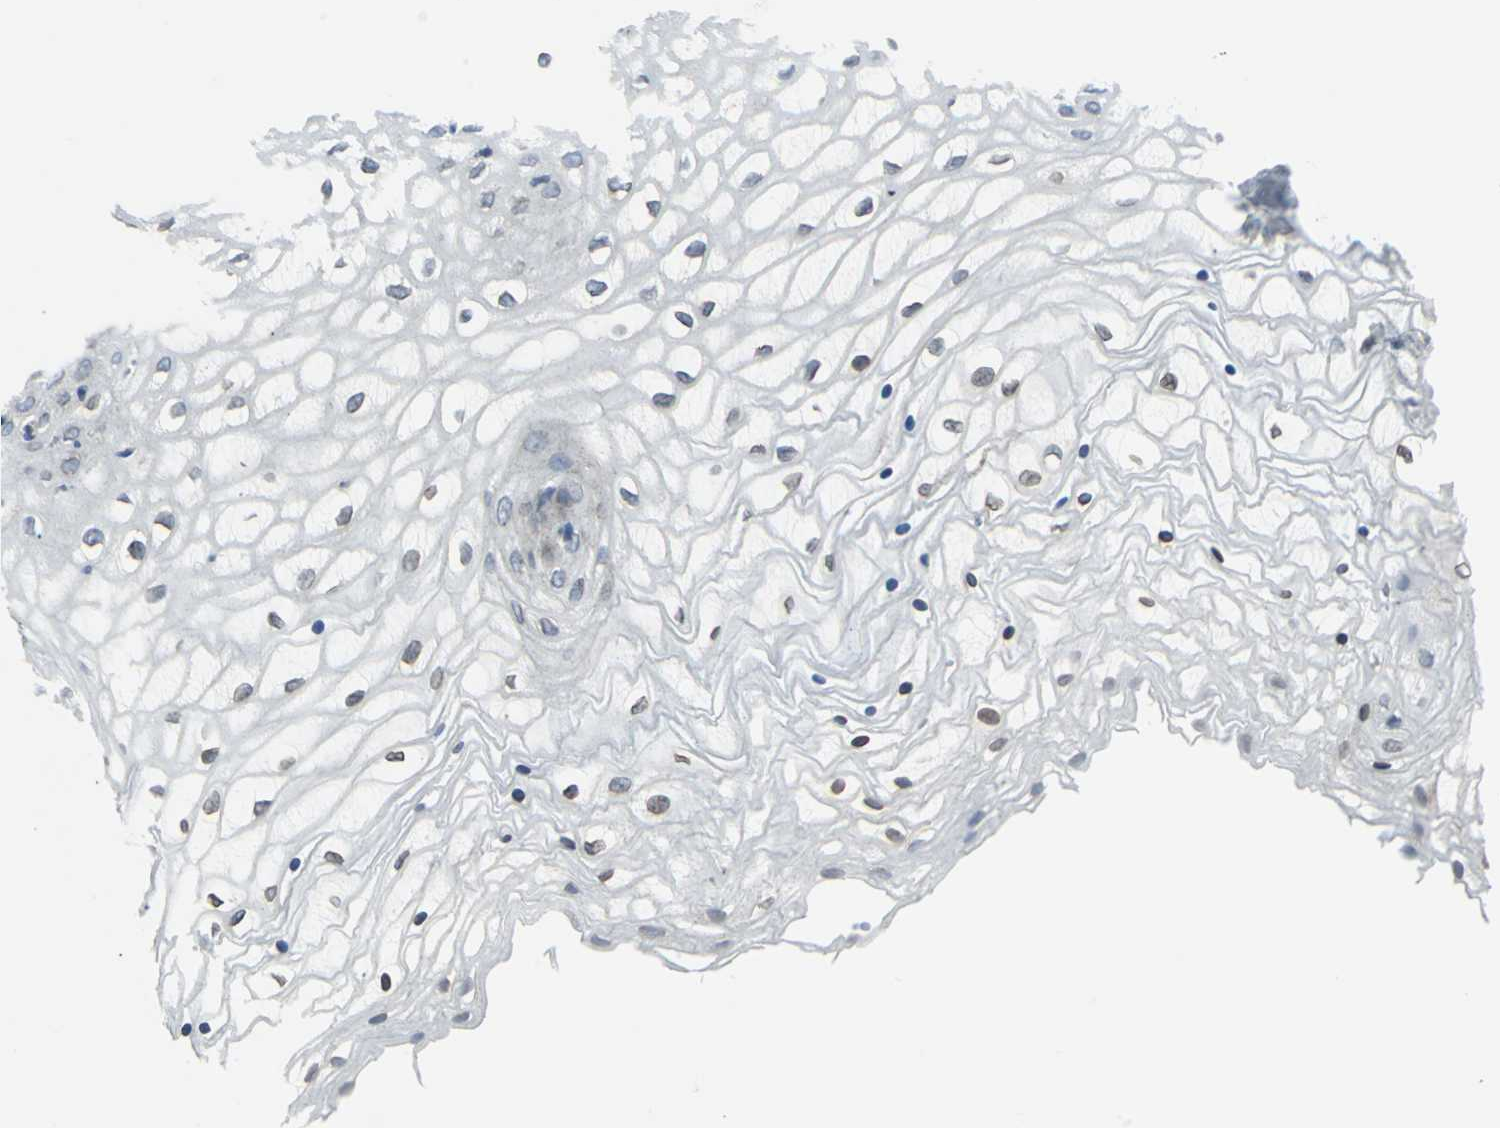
{"staining": {"intensity": "moderate", "quantity": "25%-75%", "location": "cytoplasmic/membranous"}, "tissue": "vagina", "cell_type": "Squamous epithelial cells", "image_type": "normal", "snomed": [{"axis": "morphology", "description": "Normal tissue, NOS"}, {"axis": "topography", "description": "Vagina"}], "caption": "A high-resolution histopathology image shows IHC staining of normal vagina, which reveals moderate cytoplasmic/membranous expression in about 25%-75% of squamous epithelial cells.", "gene": "SNUPN", "patient": {"sex": "female", "age": 34}}